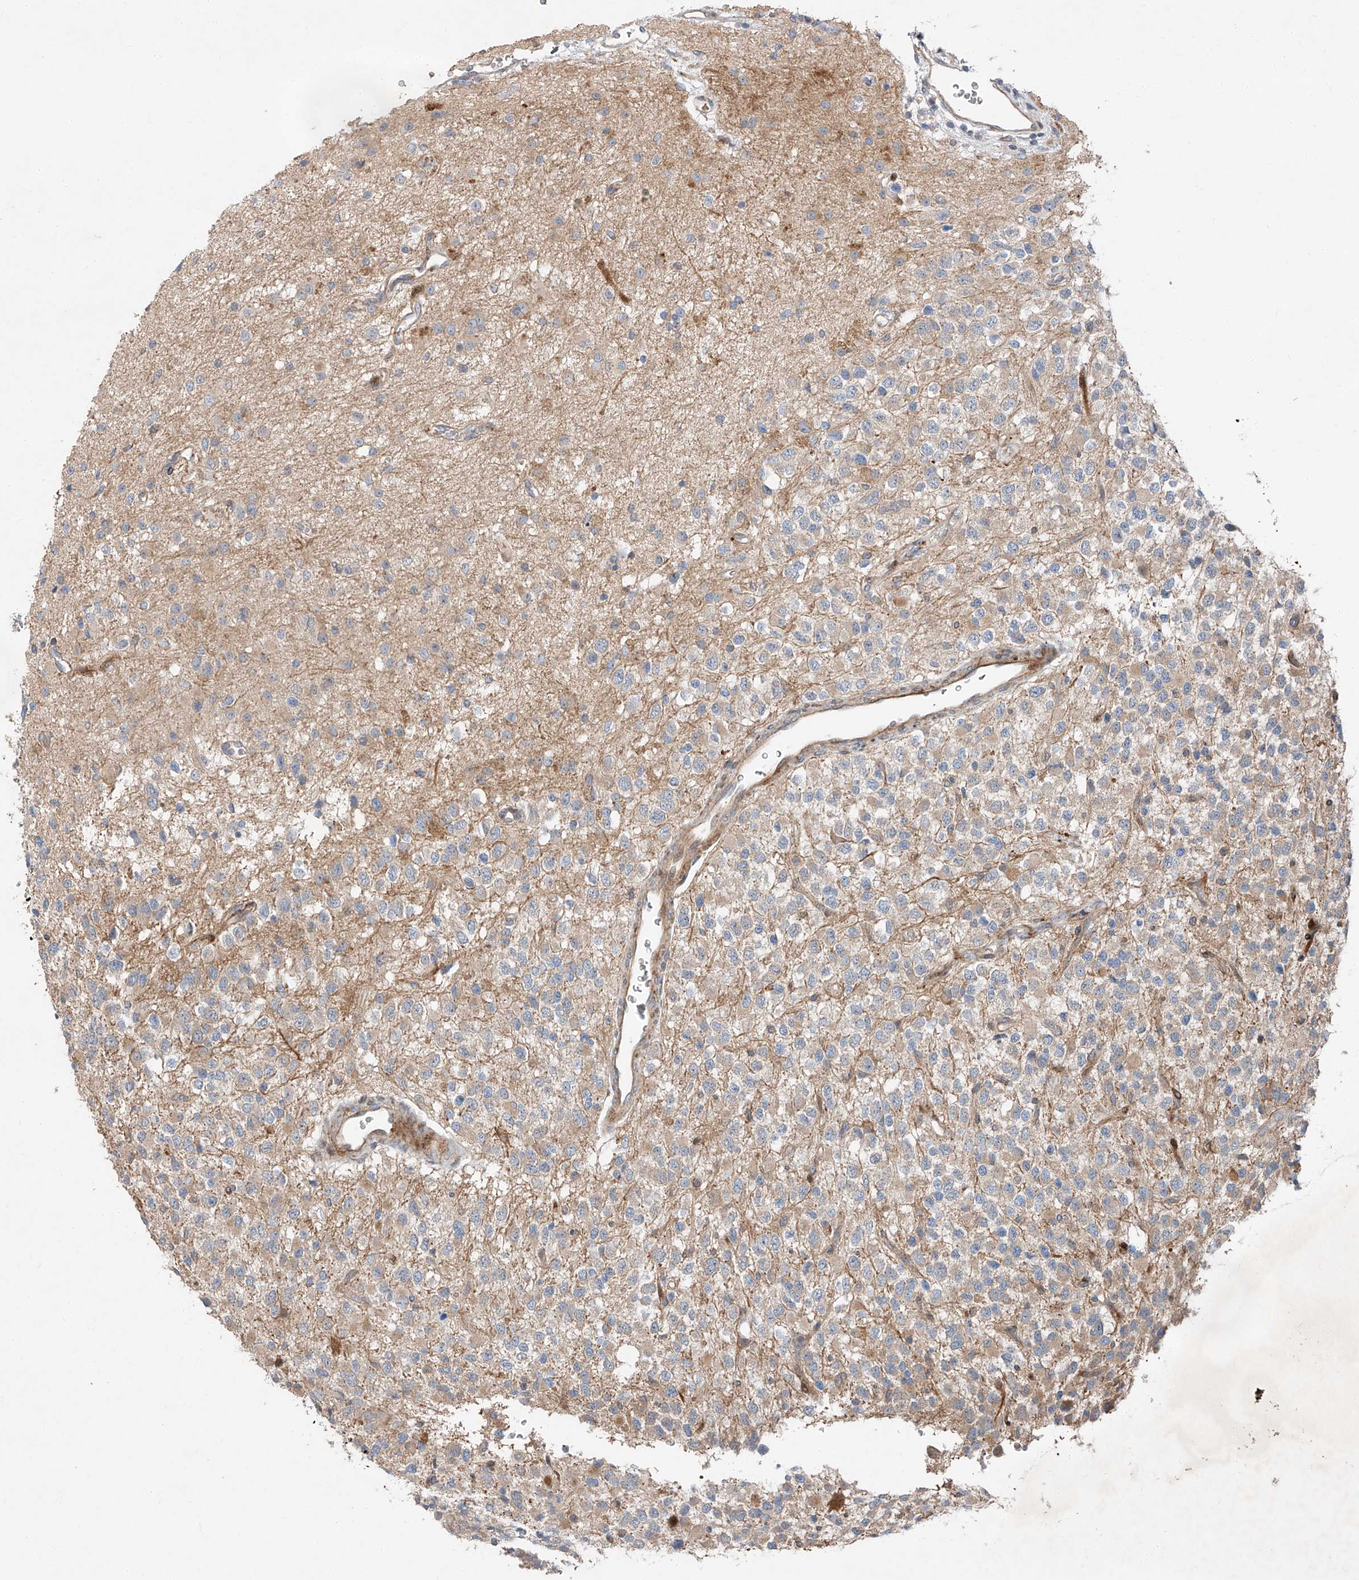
{"staining": {"intensity": "weak", "quantity": "<25%", "location": "cytoplasmic/membranous"}, "tissue": "glioma", "cell_type": "Tumor cells", "image_type": "cancer", "snomed": [{"axis": "morphology", "description": "Glioma, malignant, High grade"}, {"axis": "topography", "description": "Brain"}], "caption": "This is a image of immunohistochemistry staining of glioma, which shows no expression in tumor cells.", "gene": "USF3", "patient": {"sex": "male", "age": 34}}